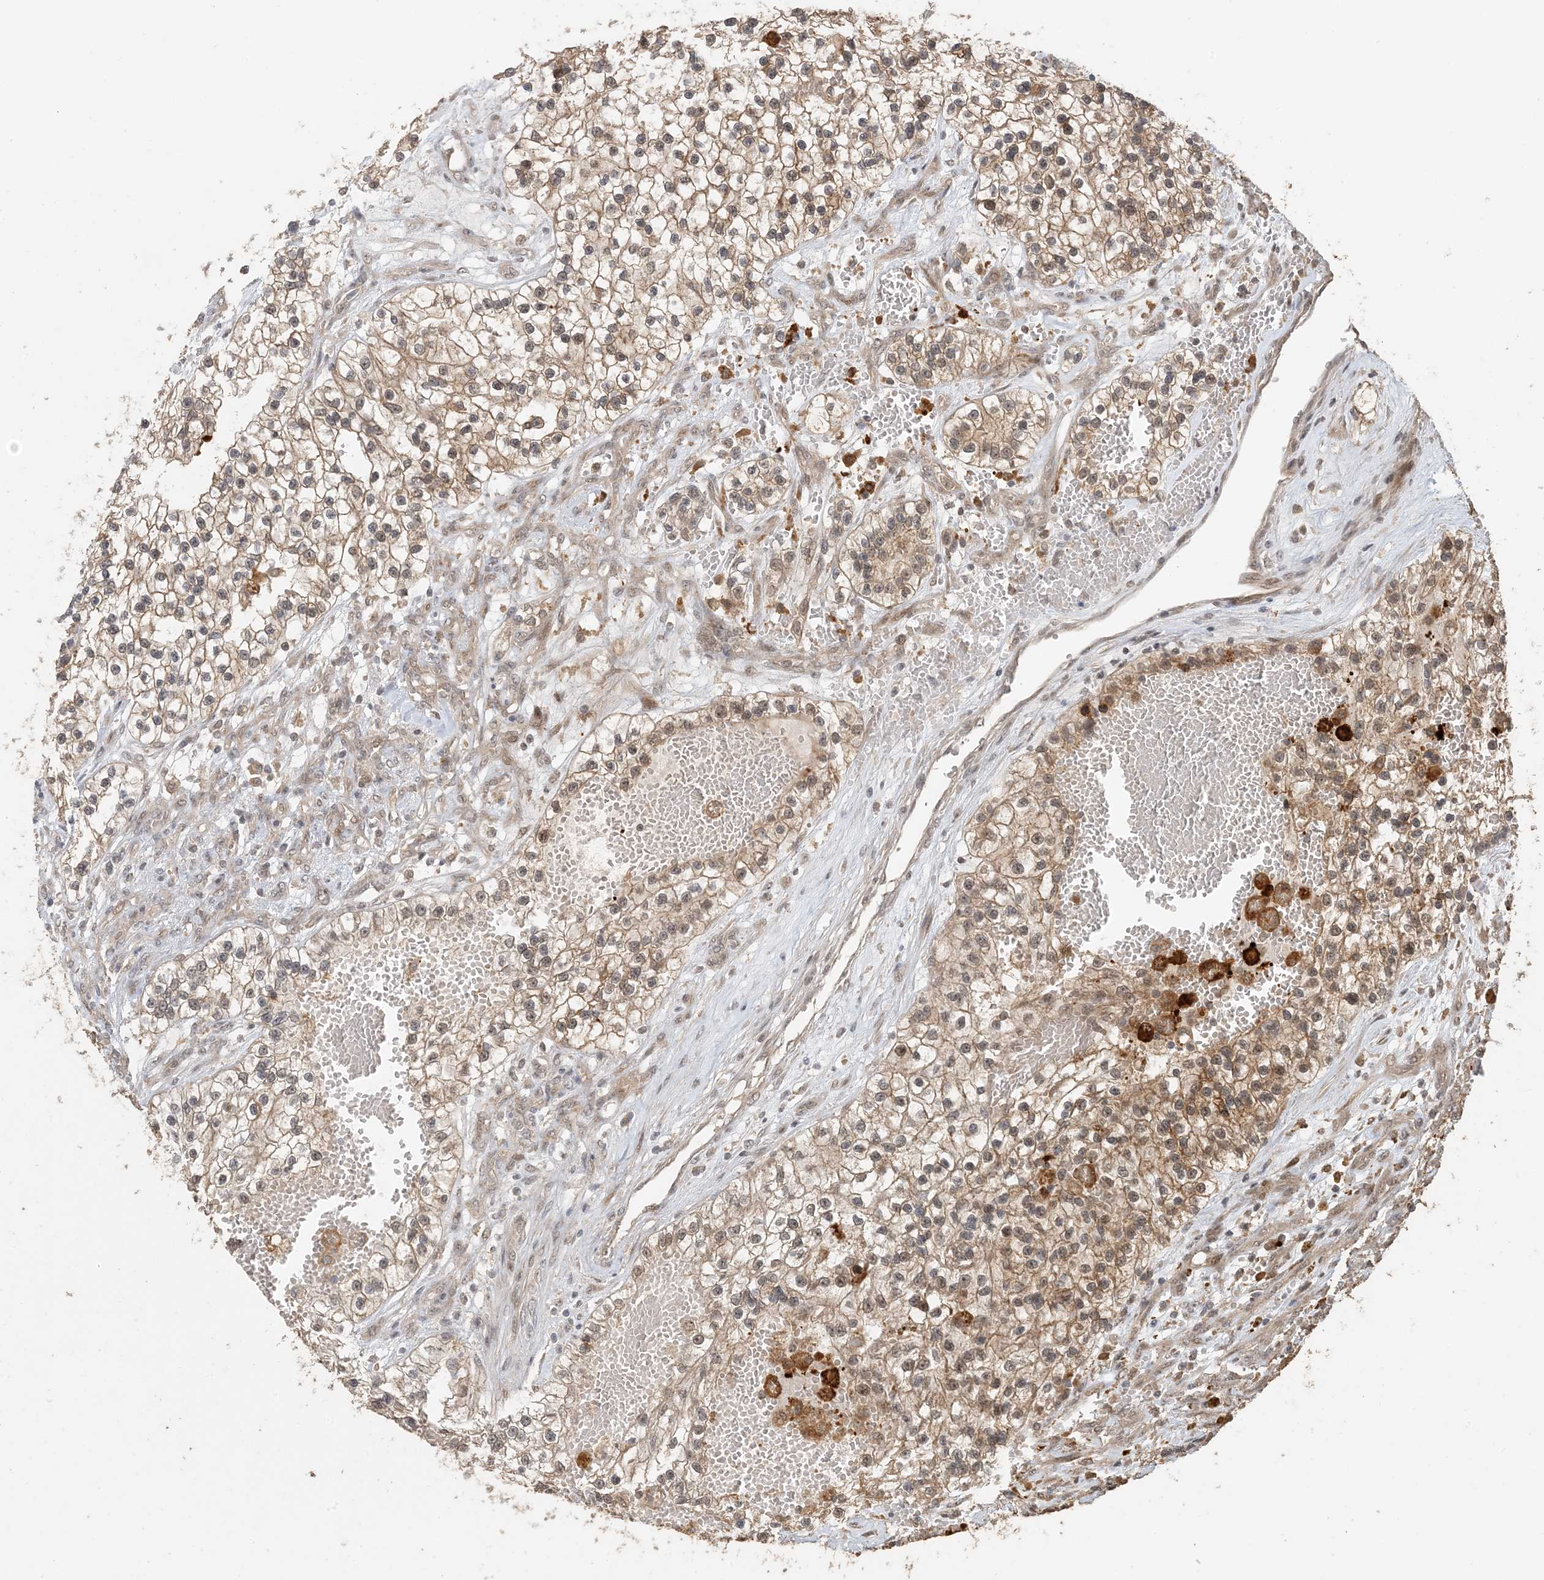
{"staining": {"intensity": "moderate", "quantity": "25%-75%", "location": "cytoplasmic/membranous,nuclear"}, "tissue": "renal cancer", "cell_type": "Tumor cells", "image_type": "cancer", "snomed": [{"axis": "morphology", "description": "Adenocarcinoma, NOS"}, {"axis": "topography", "description": "Kidney"}], "caption": "Protein positivity by immunohistochemistry exhibits moderate cytoplasmic/membranous and nuclear positivity in approximately 25%-75% of tumor cells in adenocarcinoma (renal).", "gene": "ATP13A2", "patient": {"sex": "female", "age": 57}}